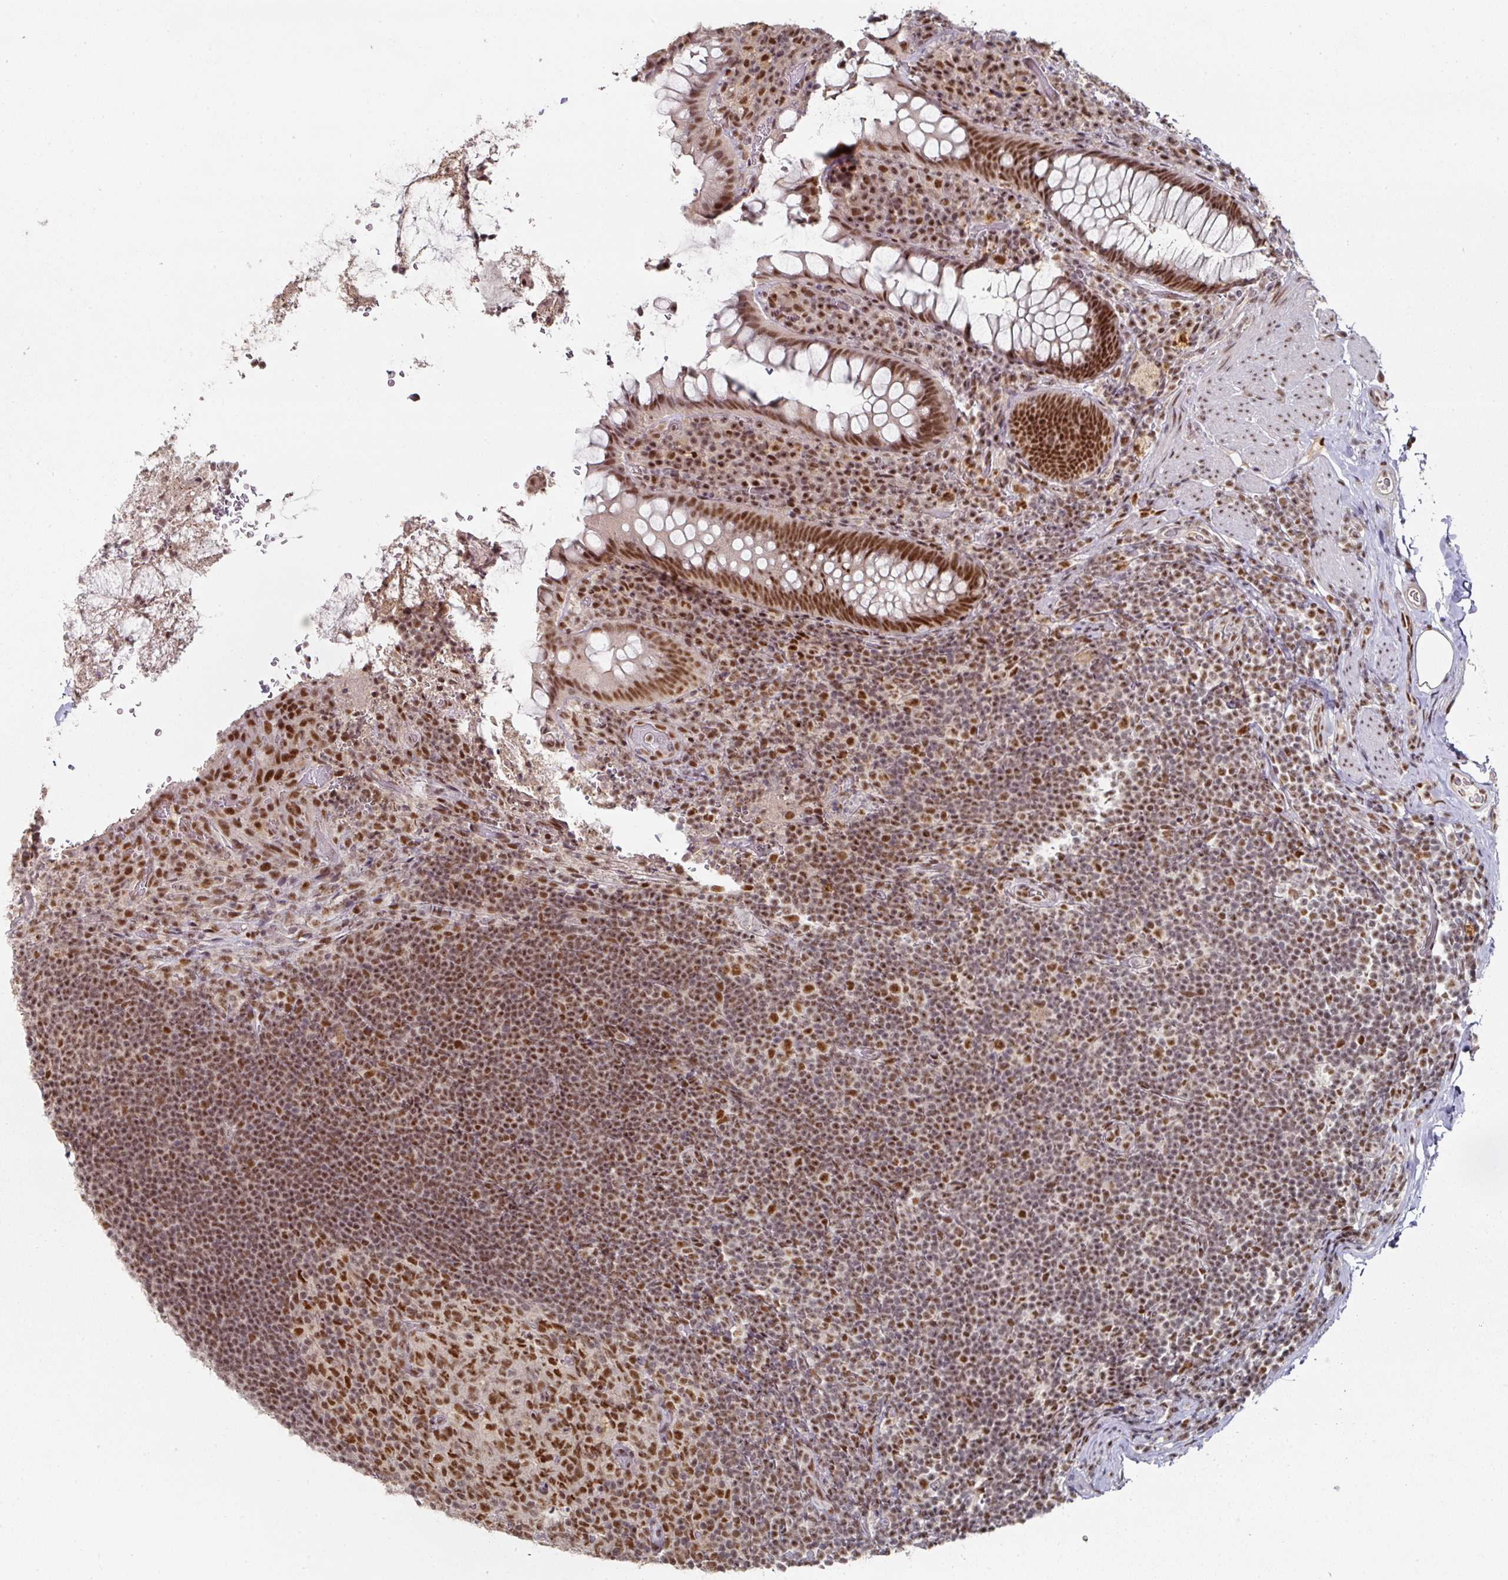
{"staining": {"intensity": "strong", "quantity": ">75%", "location": "nuclear"}, "tissue": "rectum", "cell_type": "Glandular cells", "image_type": "normal", "snomed": [{"axis": "morphology", "description": "Normal tissue, NOS"}, {"axis": "topography", "description": "Rectum"}], "caption": "Immunohistochemistry micrograph of unremarkable human rectum stained for a protein (brown), which exhibits high levels of strong nuclear positivity in about >75% of glandular cells.", "gene": "ENSG00000289690", "patient": {"sex": "female", "age": 69}}